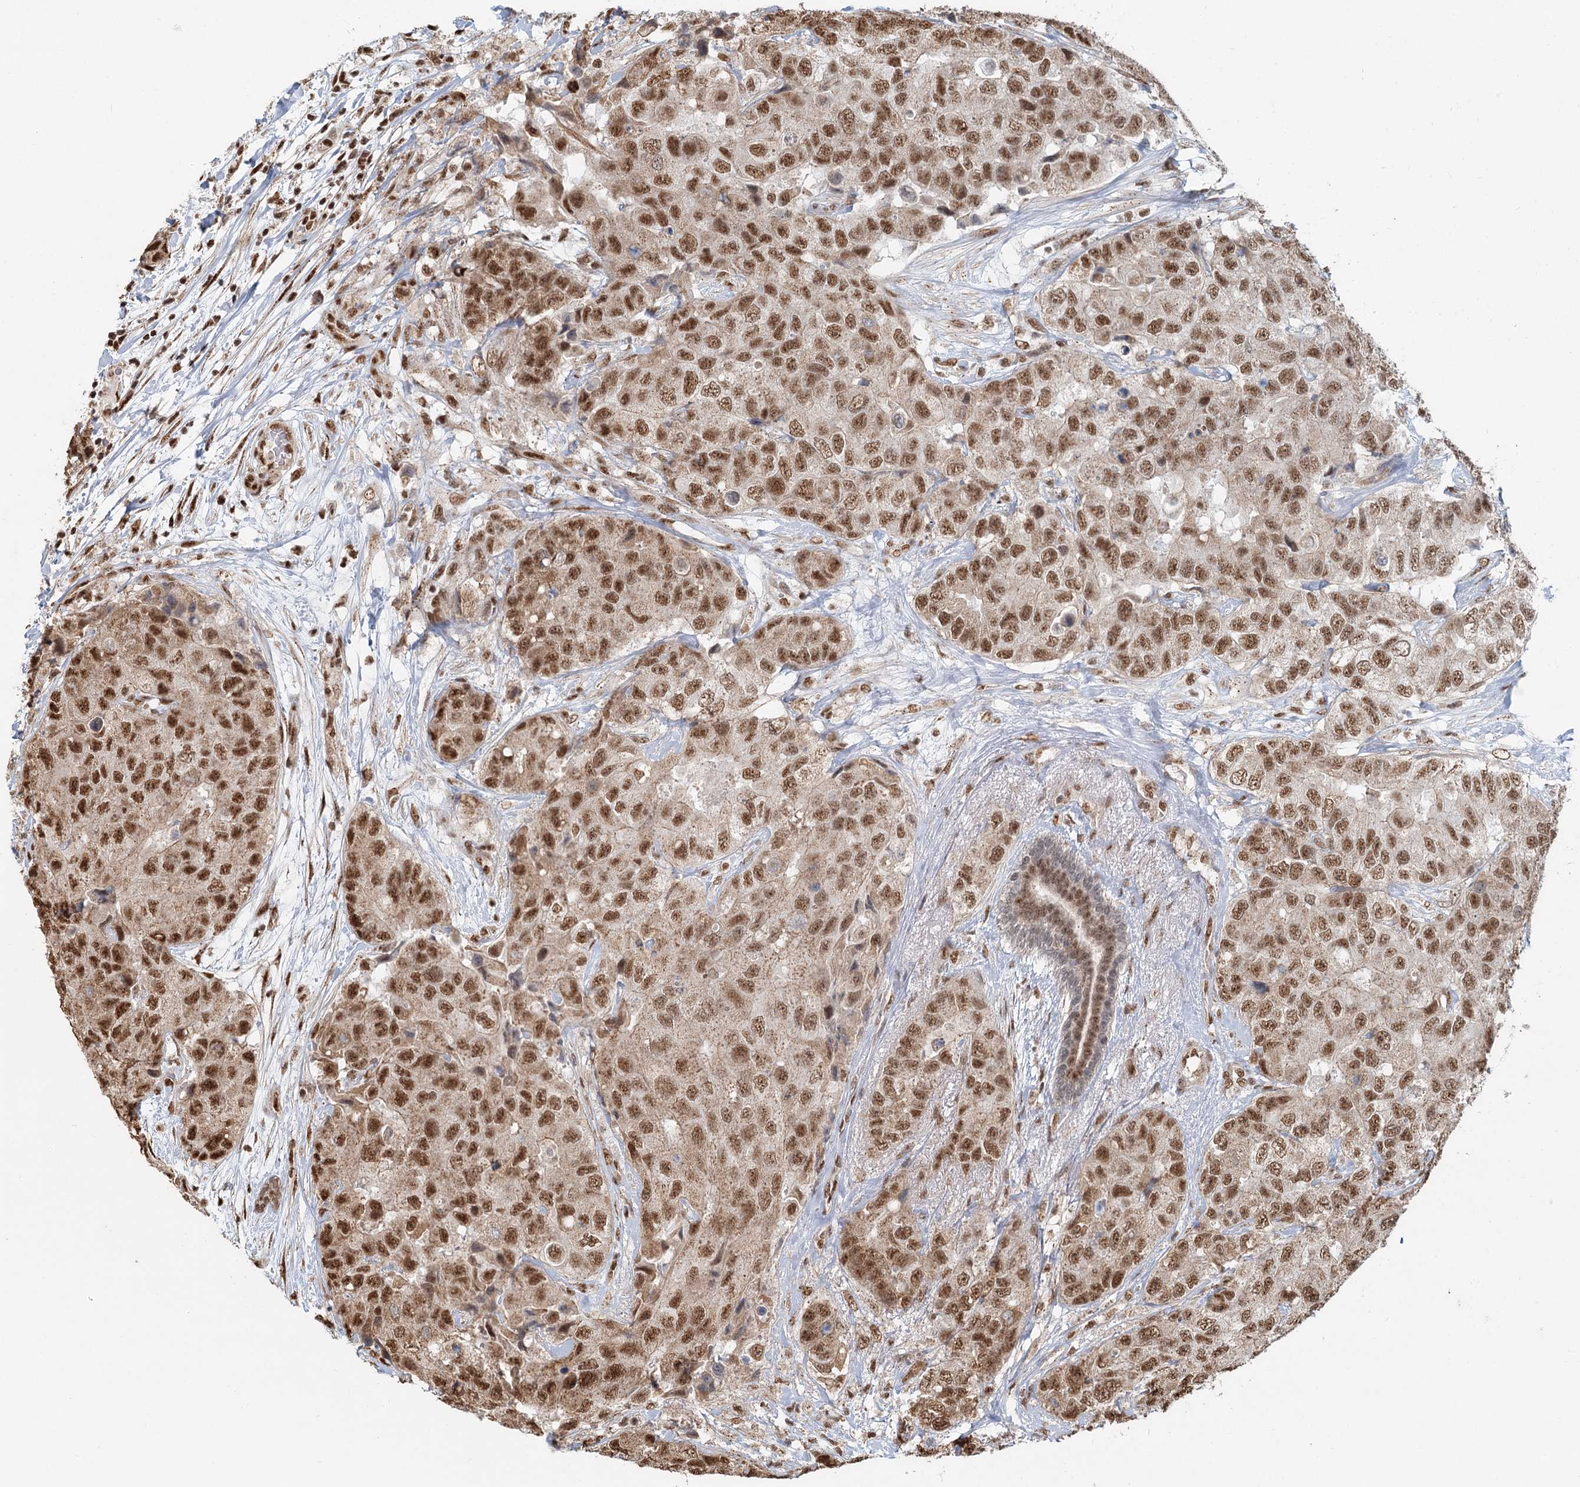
{"staining": {"intensity": "moderate", "quantity": ">75%", "location": "nuclear"}, "tissue": "breast cancer", "cell_type": "Tumor cells", "image_type": "cancer", "snomed": [{"axis": "morphology", "description": "Duct carcinoma"}, {"axis": "topography", "description": "Breast"}], "caption": "A micrograph of human breast cancer stained for a protein reveals moderate nuclear brown staining in tumor cells. (DAB (3,3'-diaminobenzidine) IHC, brown staining for protein, blue staining for nuclei).", "gene": "GPALPP1", "patient": {"sex": "female", "age": 62}}